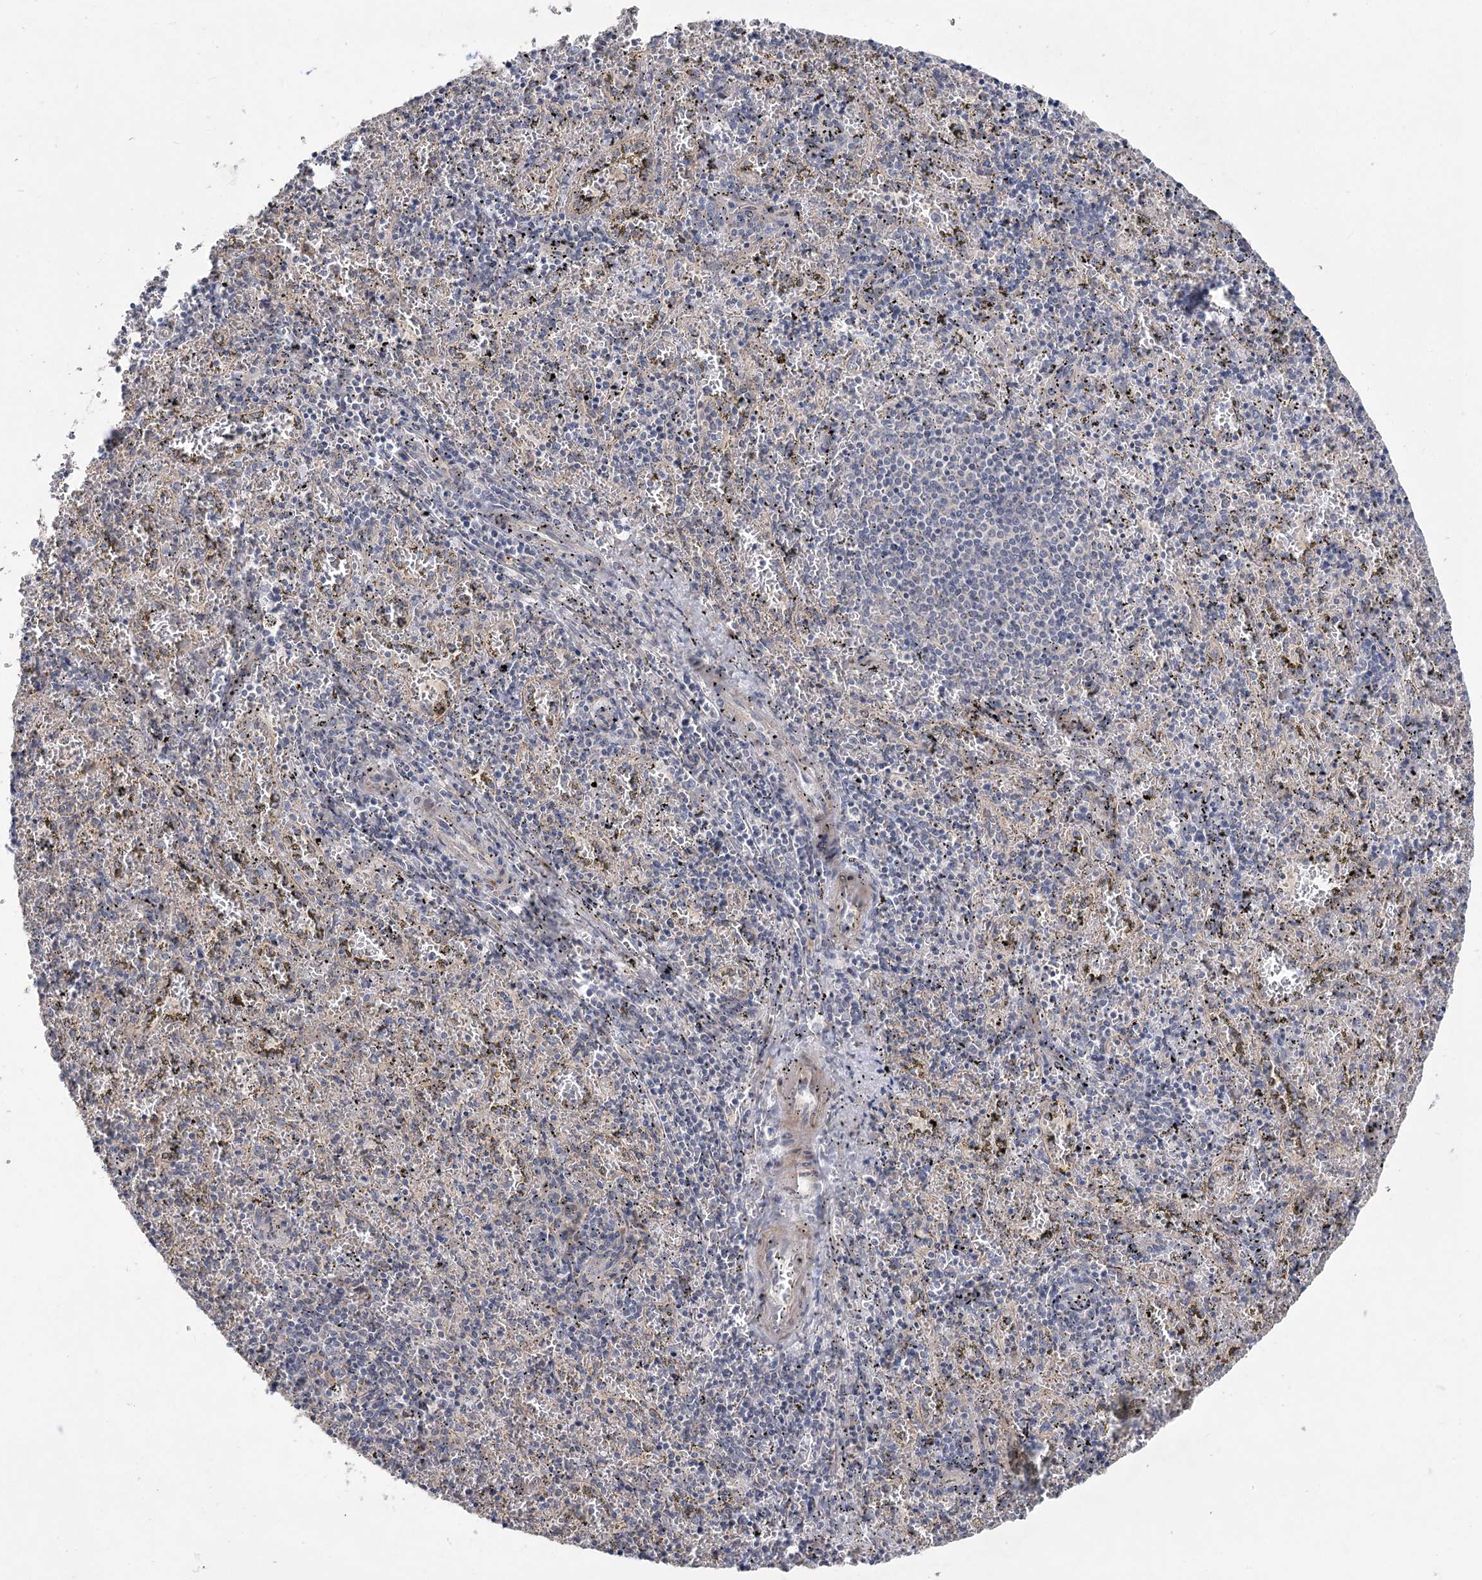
{"staining": {"intensity": "negative", "quantity": "none", "location": "none"}, "tissue": "spleen", "cell_type": "Cells in red pulp", "image_type": "normal", "snomed": [{"axis": "morphology", "description": "Normal tissue, NOS"}, {"axis": "topography", "description": "Spleen"}], "caption": "Immunohistochemical staining of benign spleen exhibits no significant expression in cells in red pulp. (DAB (3,3'-diaminobenzidine) immunohistochemistry visualized using brightfield microscopy, high magnification).", "gene": "SCN11A", "patient": {"sex": "male", "age": 11}}